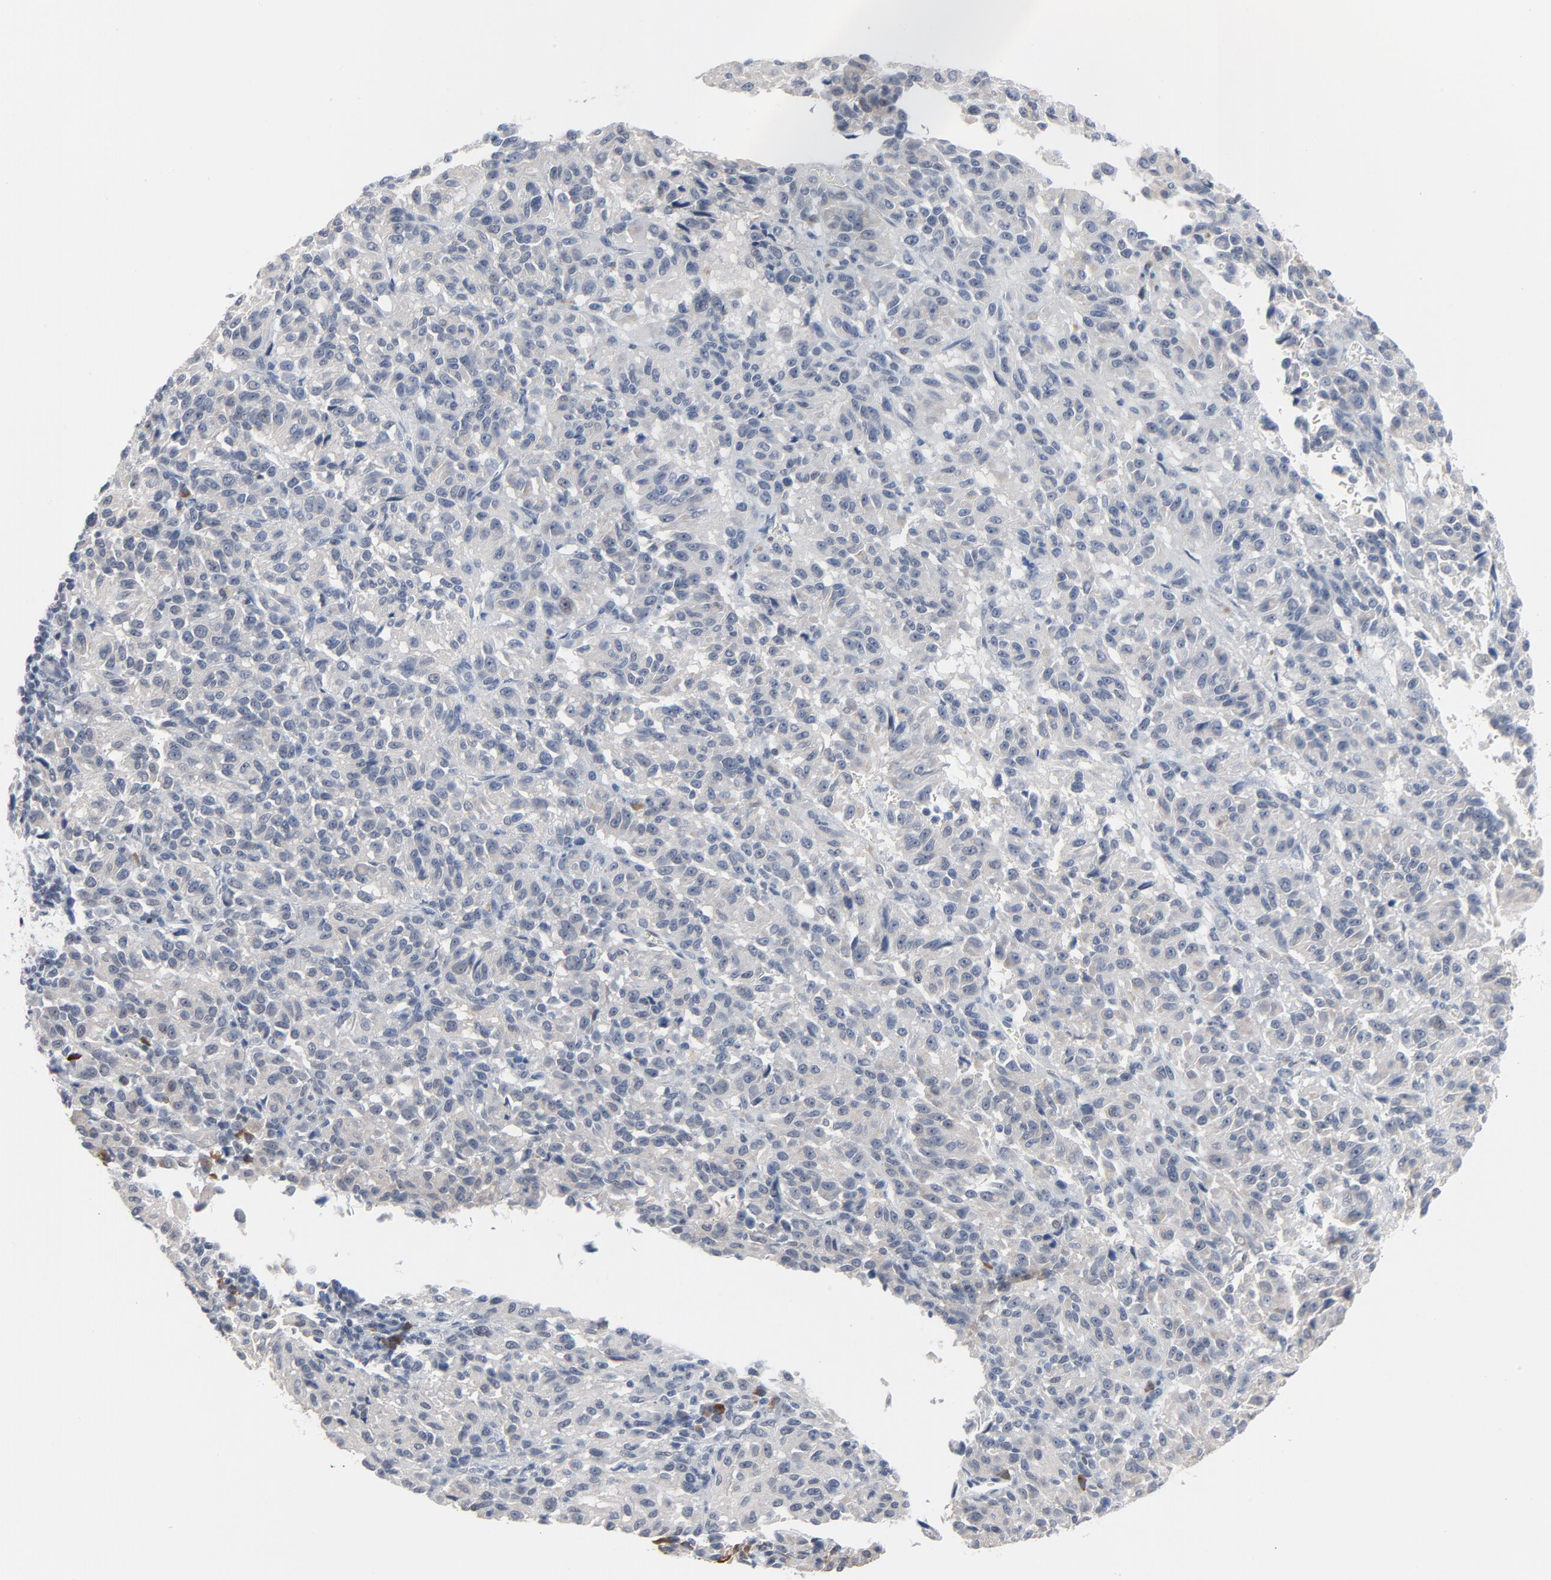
{"staining": {"intensity": "negative", "quantity": "none", "location": "none"}, "tissue": "melanoma", "cell_type": "Tumor cells", "image_type": "cancer", "snomed": [{"axis": "morphology", "description": "Malignant melanoma, Metastatic site"}, {"axis": "topography", "description": "Lung"}], "caption": "High power microscopy micrograph of an immunohistochemistry photomicrograph of malignant melanoma (metastatic site), revealing no significant positivity in tumor cells.", "gene": "FOXP1", "patient": {"sex": "male", "age": 64}}